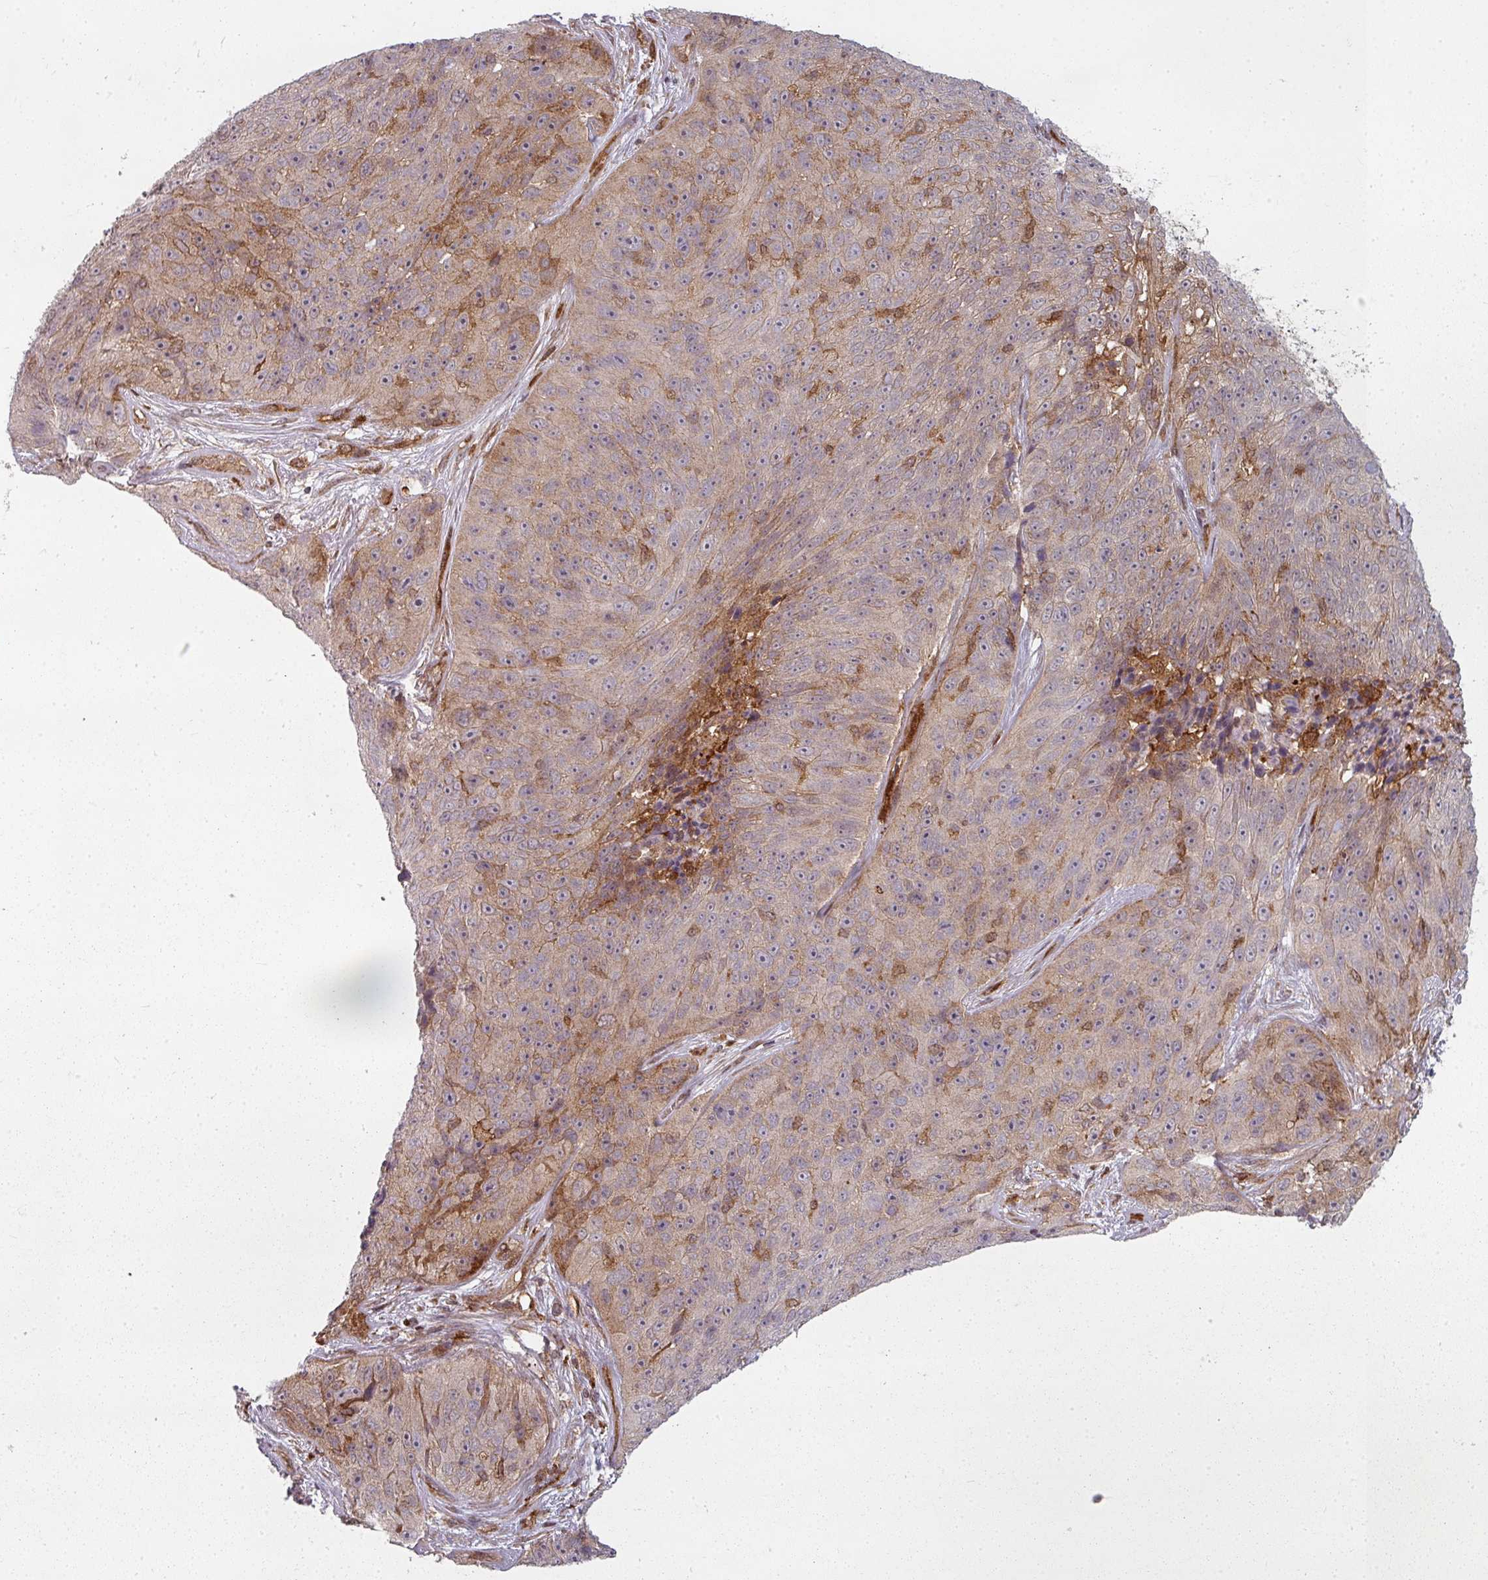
{"staining": {"intensity": "moderate", "quantity": "25%-75%", "location": "cytoplasmic/membranous"}, "tissue": "skin cancer", "cell_type": "Tumor cells", "image_type": "cancer", "snomed": [{"axis": "morphology", "description": "Squamous cell carcinoma, NOS"}, {"axis": "topography", "description": "Skin"}], "caption": "Immunohistochemistry (IHC) photomicrograph of neoplastic tissue: squamous cell carcinoma (skin) stained using immunohistochemistry displays medium levels of moderate protein expression localized specifically in the cytoplasmic/membranous of tumor cells, appearing as a cytoplasmic/membranous brown color.", "gene": "CLIC1", "patient": {"sex": "female", "age": 87}}